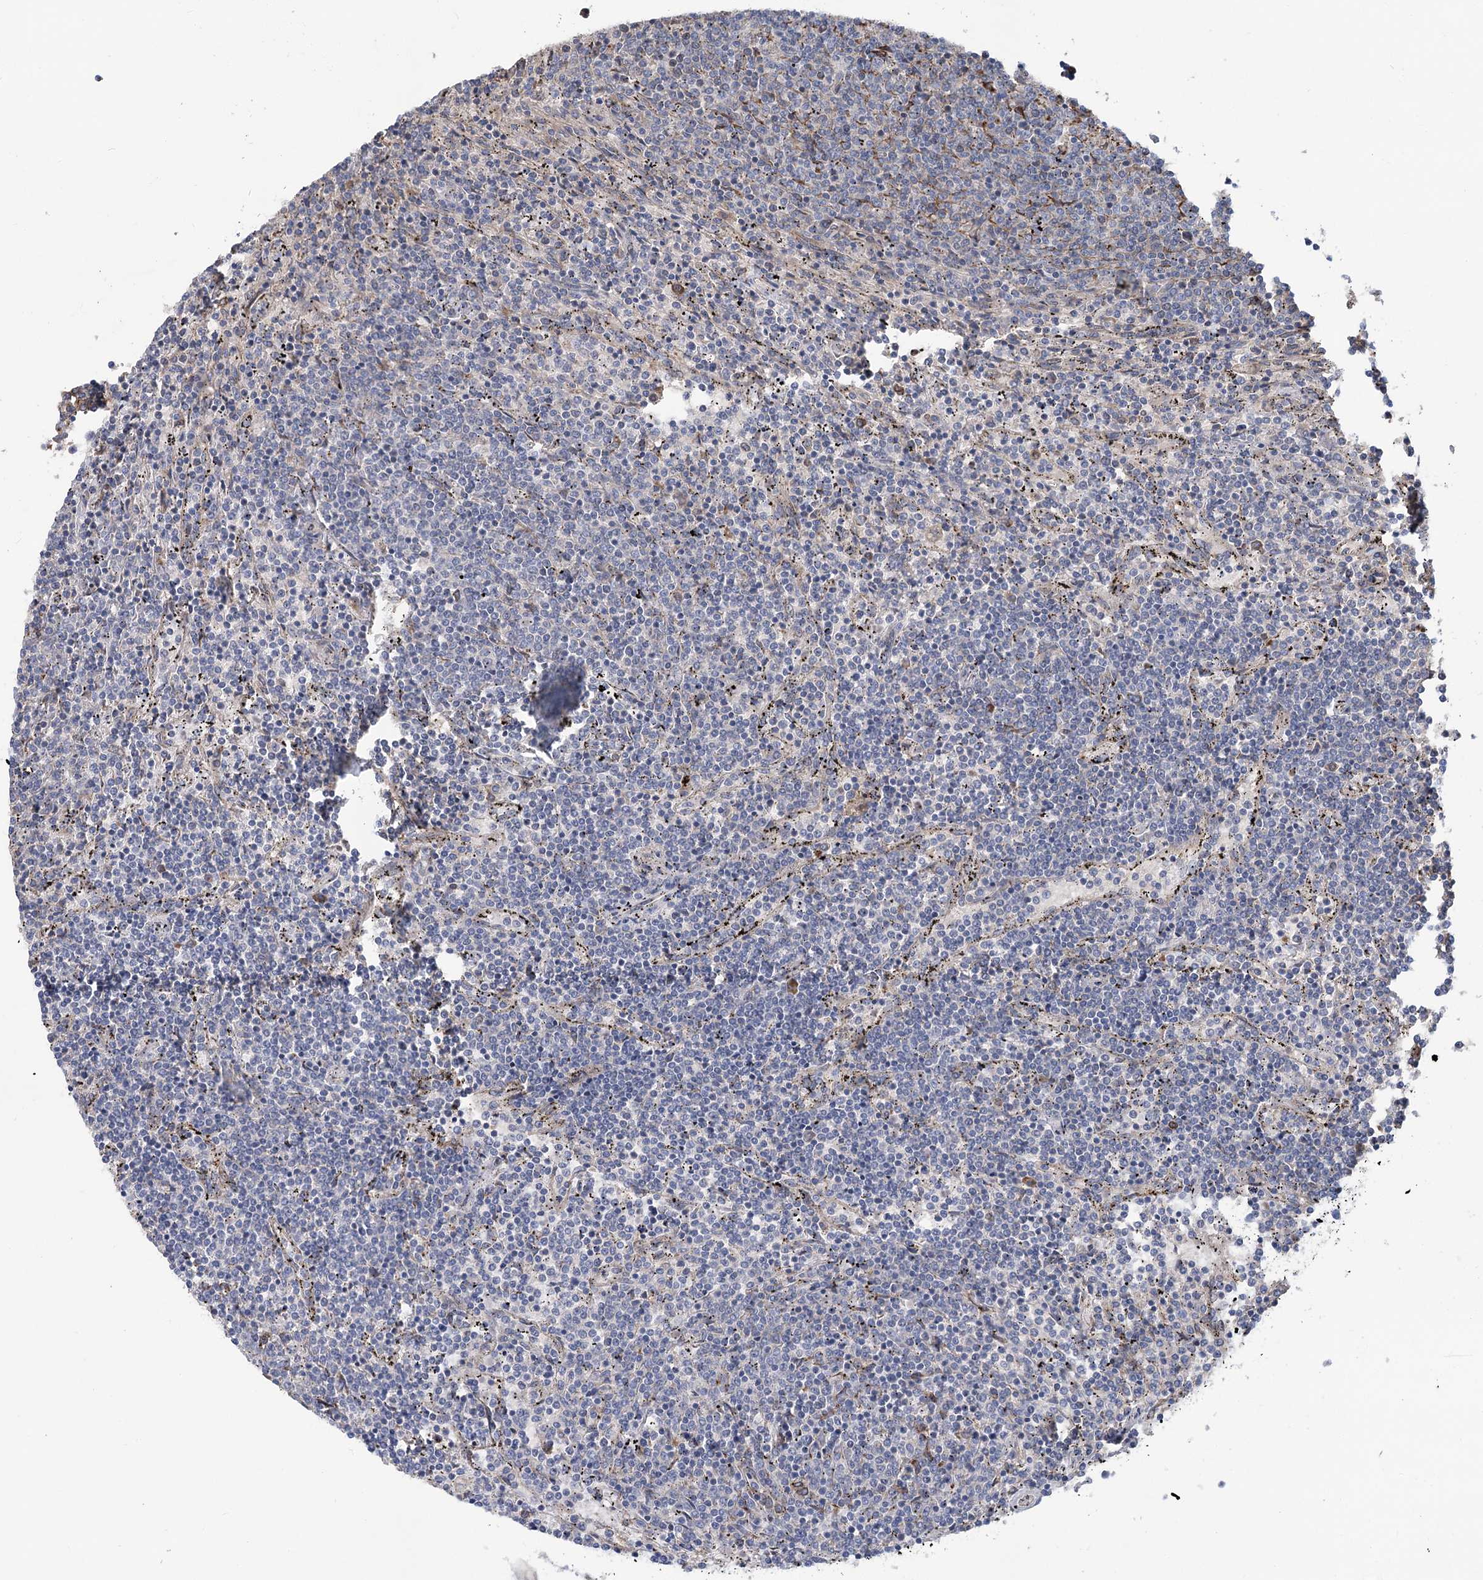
{"staining": {"intensity": "negative", "quantity": "none", "location": "none"}, "tissue": "lymphoma", "cell_type": "Tumor cells", "image_type": "cancer", "snomed": [{"axis": "morphology", "description": "Malignant lymphoma, non-Hodgkin's type, Low grade"}, {"axis": "topography", "description": "Spleen"}], "caption": "A high-resolution micrograph shows IHC staining of lymphoma, which reveals no significant staining in tumor cells.", "gene": "CIB4", "patient": {"sex": "female", "age": 50}}